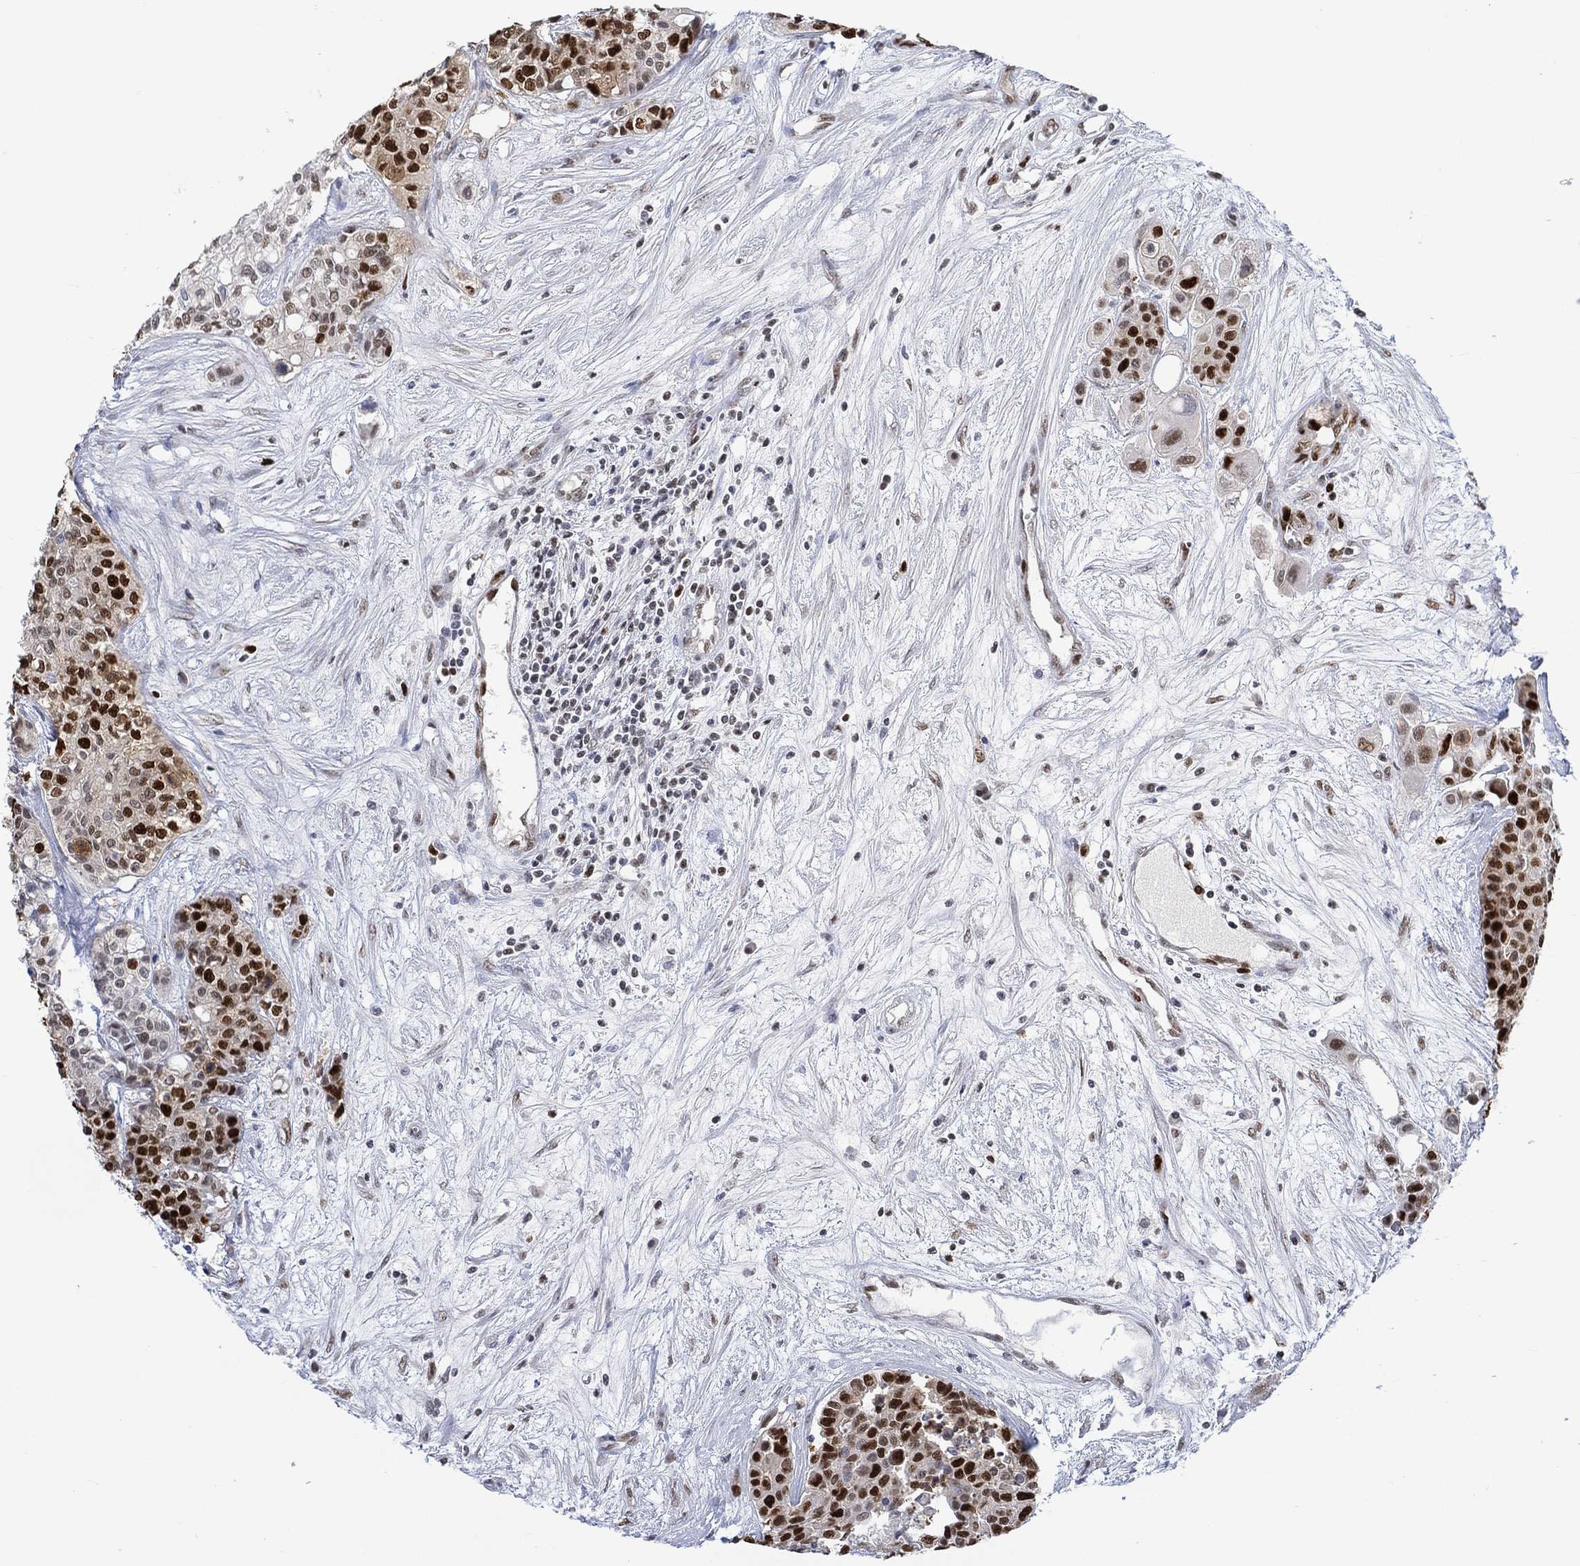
{"staining": {"intensity": "strong", "quantity": "25%-75%", "location": "nuclear"}, "tissue": "carcinoid", "cell_type": "Tumor cells", "image_type": "cancer", "snomed": [{"axis": "morphology", "description": "Carcinoid, malignant, NOS"}, {"axis": "topography", "description": "Colon"}], "caption": "There is high levels of strong nuclear staining in tumor cells of carcinoid, as demonstrated by immunohistochemical staining (brown color).", "gene": "RAD54L2", "patient": {"sex": "male", "age": 81}}